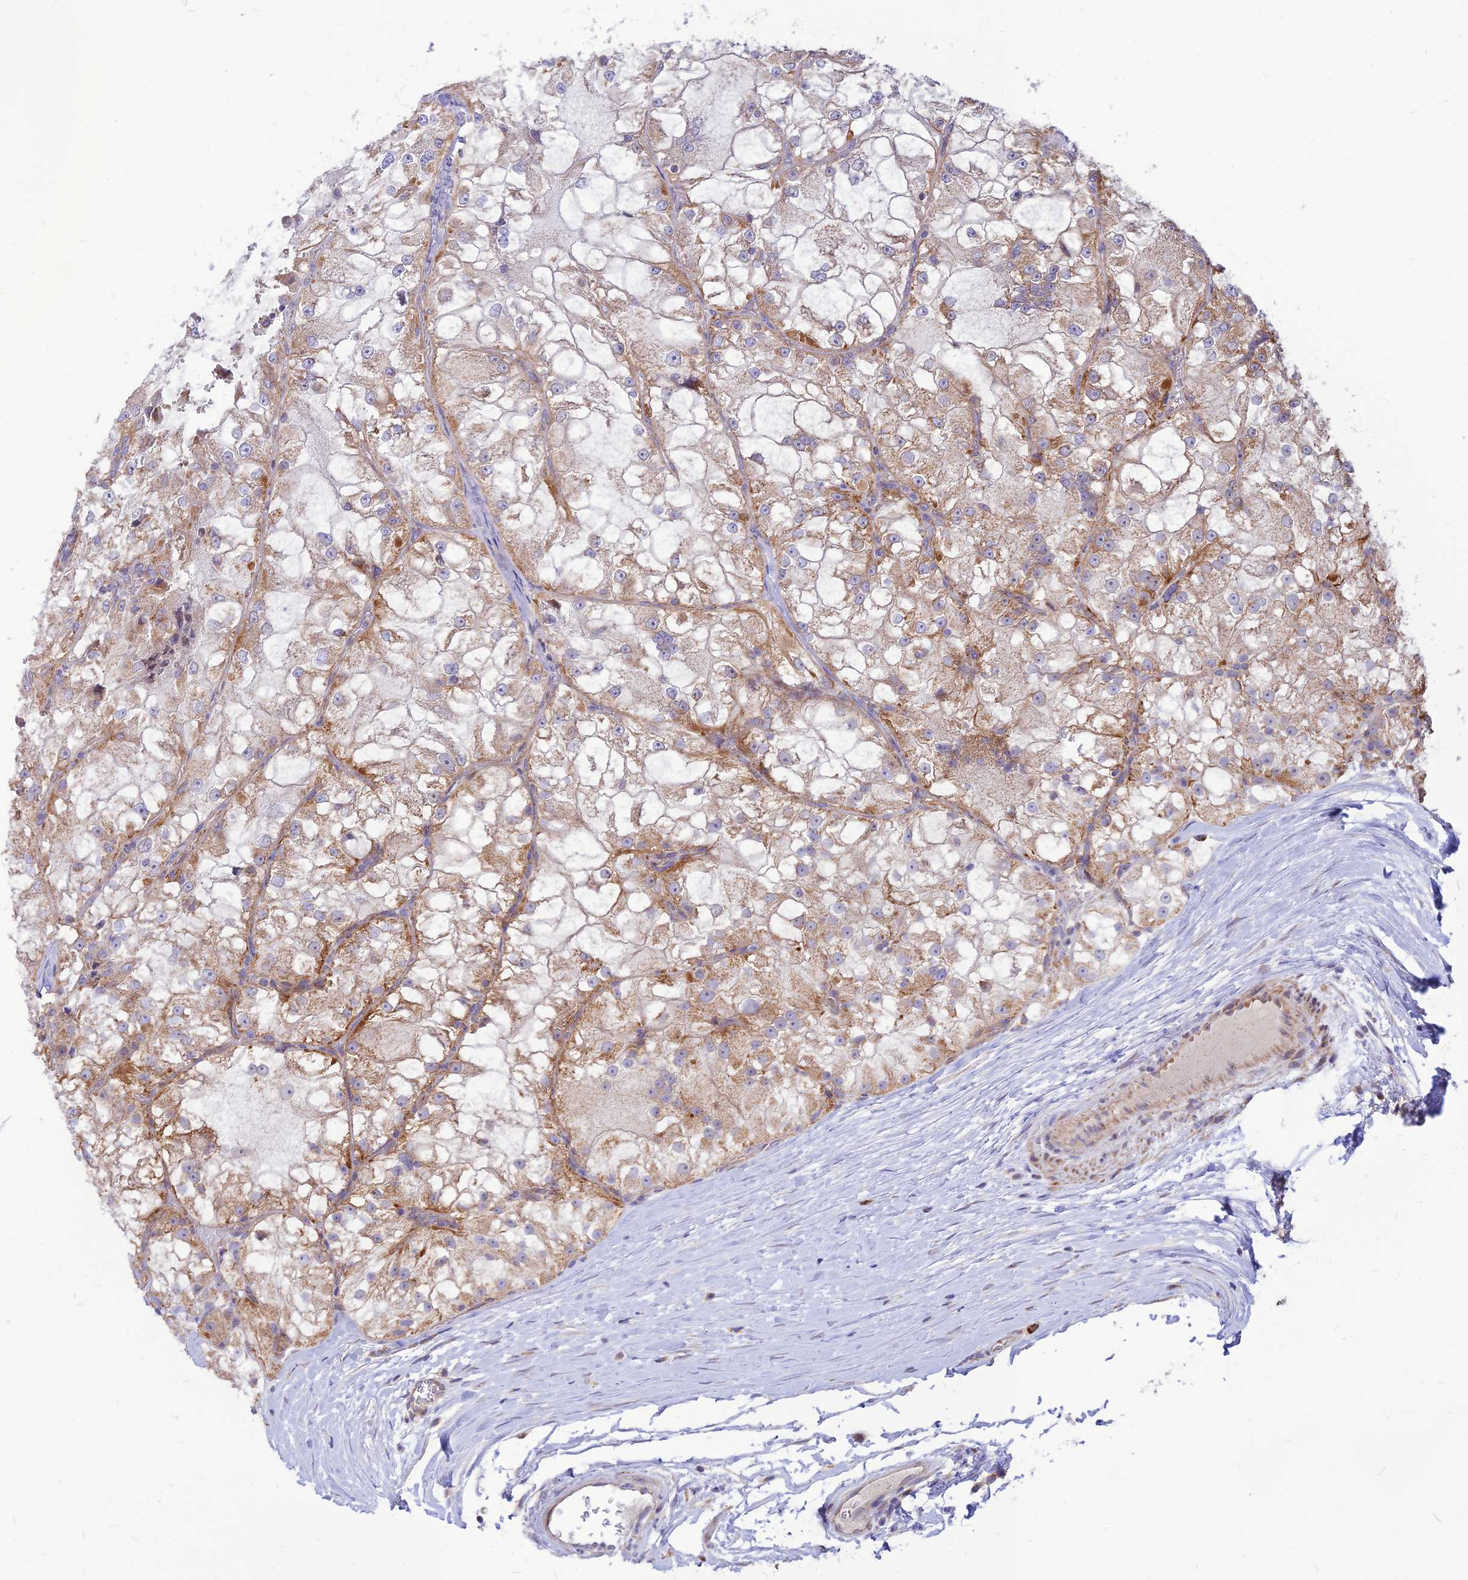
{"staining": {"intensity": "moderate", "quantity": "25%-75%", "location": "cytoplasmic/membranous"}, "tissue": "renal cancer", "cell_type": "Tumor cells", "image_type": "cancer", "snomed": [{"axis": "morphology", "description": "Adenocarcinoma, NOS"}, {"axis": "topography", "description": "Kidney"}], "caption": "Brown immunohistochemical staining in human adenocarcinoma (renal) shows moderate cytoplasmic/membranous expression in approximately 25%-75% of tumor cells.", "gene": "ECI1", "patient": {"sex": "female", "age": 72}}